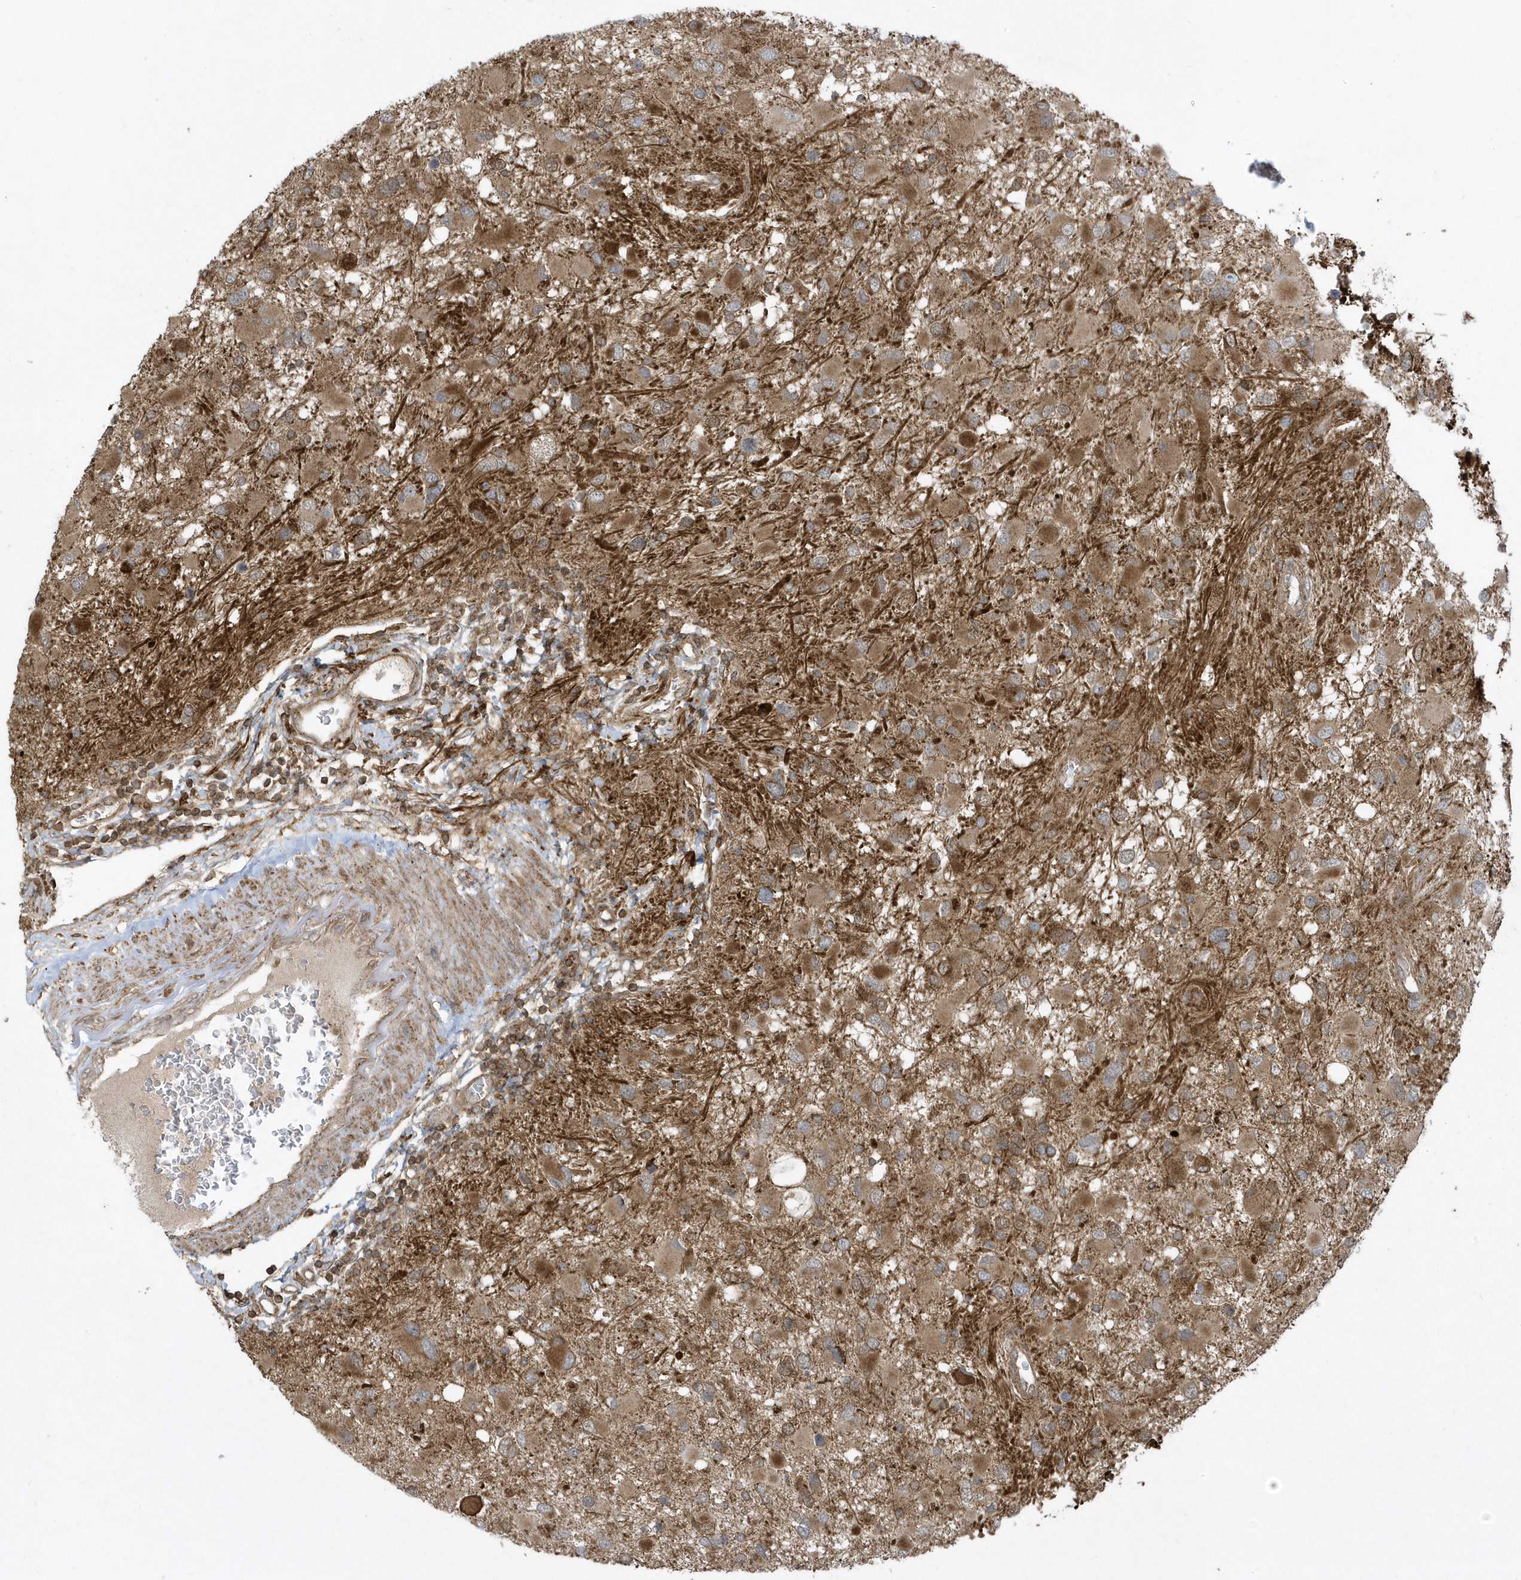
{"staining": {"intensity": "moderate", "quantity": ">75%", "location": "cytoplasmic/membranous"}, "tissue": "glioma", "cell_type": "Tumor cells", "image_type": "cancer", "snomed": [{"axis": "morphology", "description": "Glioma, malignant, High grade"}, {"axis": "topography", "description": "Brain"}], "caption": "Moderate cytoplasmic/membranous staining for a protein is seen in approximately >75% of tumor cells of malignant glioma (high-grade) using IHC.", "gene": "STAMBP", "patient": {"sex": "male", "age": 53}}